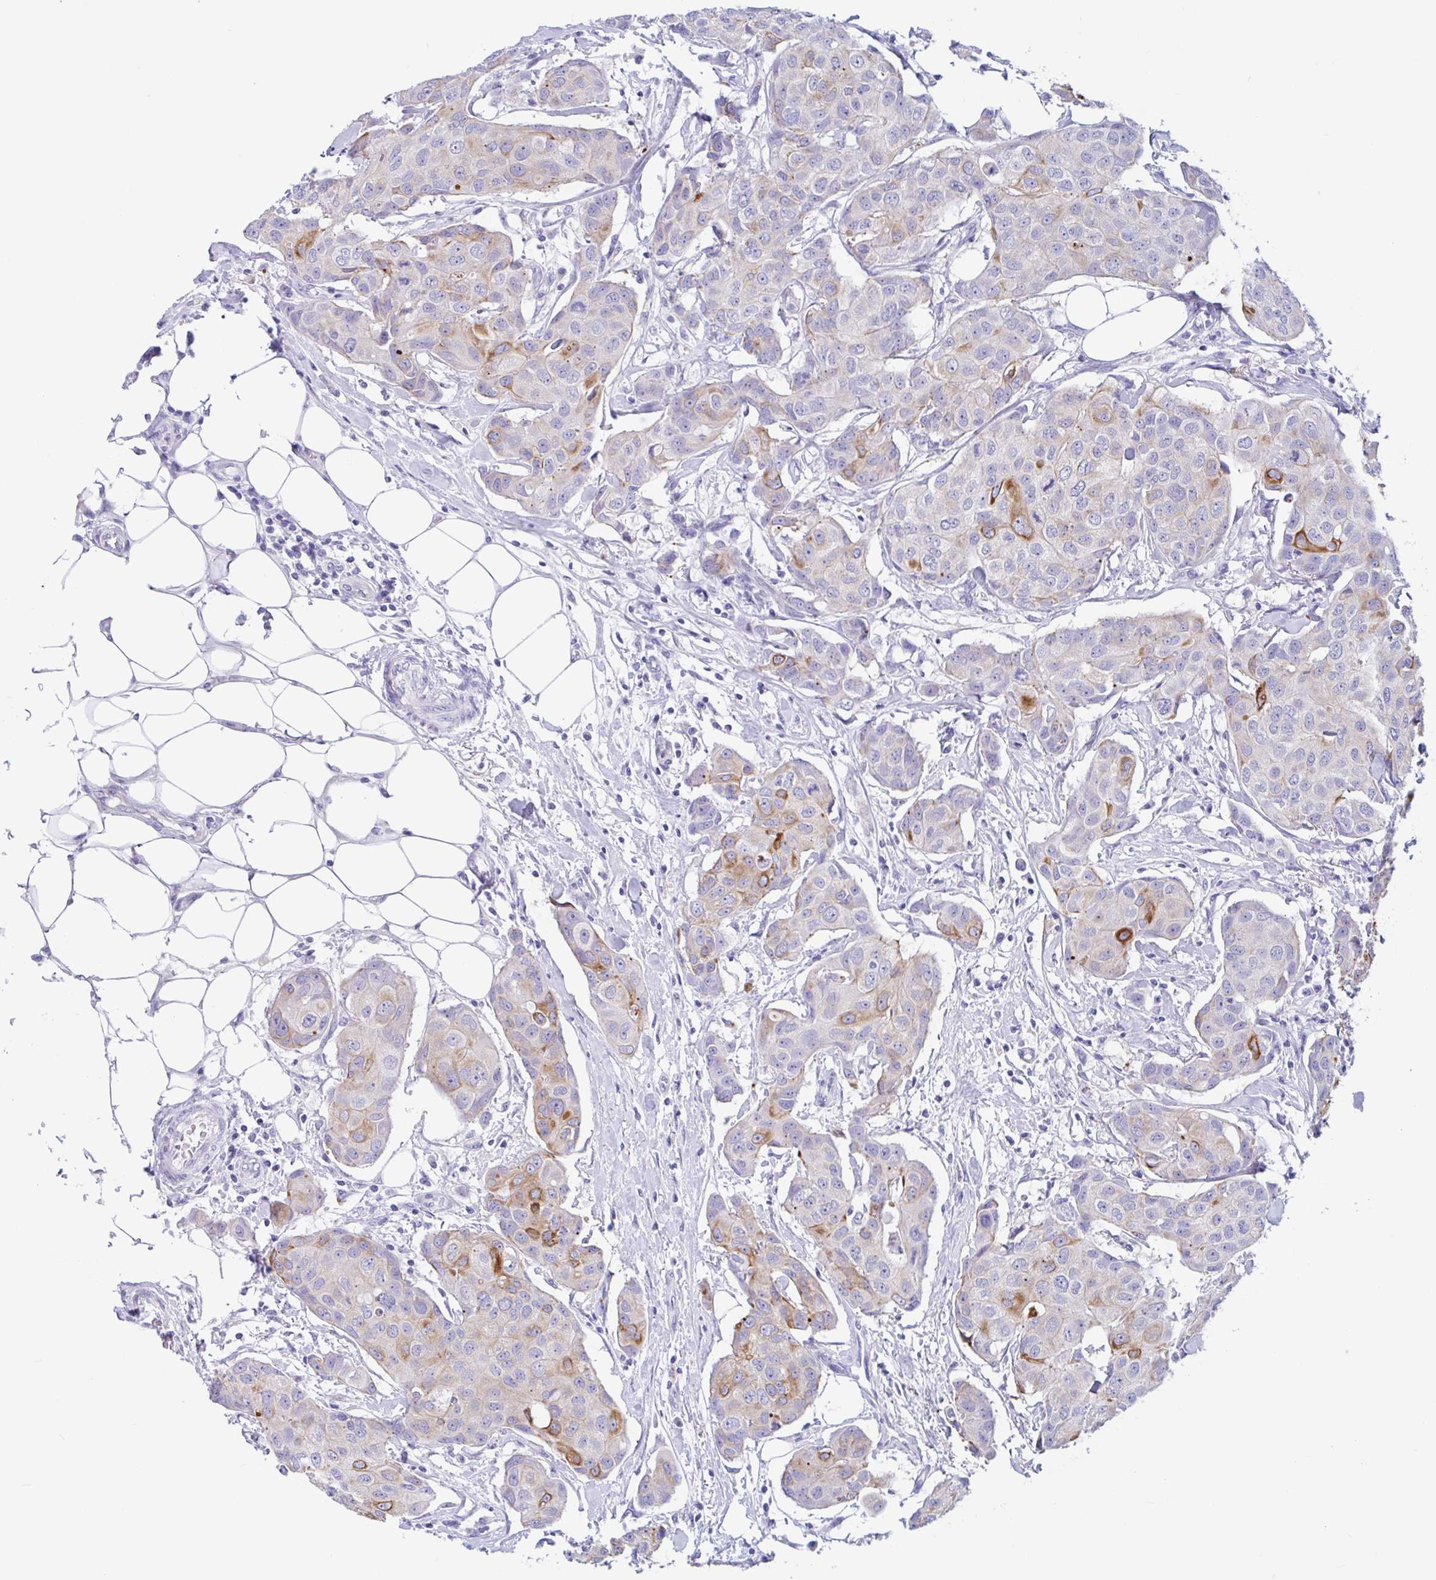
{"staining": {"intensity": "moderate", "quantity": "<25%", "location": "cytoplasmic/membranous"}, "tissue": "breast cancer", "cell_type": "Tumor cells", "image_type": "cancer", "snomed": [{"axis": "morphology", "description": "Duct carcinoma"}, {"axis": "topography", "description": "Breast"}, {"axis": "topography", "description": "Lymph node"}], "caption": "Immunohistochemical staining of human breast invasive ductal carcinoma shows low levels of moderate cytoplasmic/membranous expression in approximately <25% of tumor cells. The staining was performed using DAB (3,3'-diaminobenzidine) to visualize the protein expression in brown, while the nuclei were stained in blue with hematoxylin (Magnification: 20x).", "gene": "OR6N2", "patient": {"sex": "female", "age": 80}}